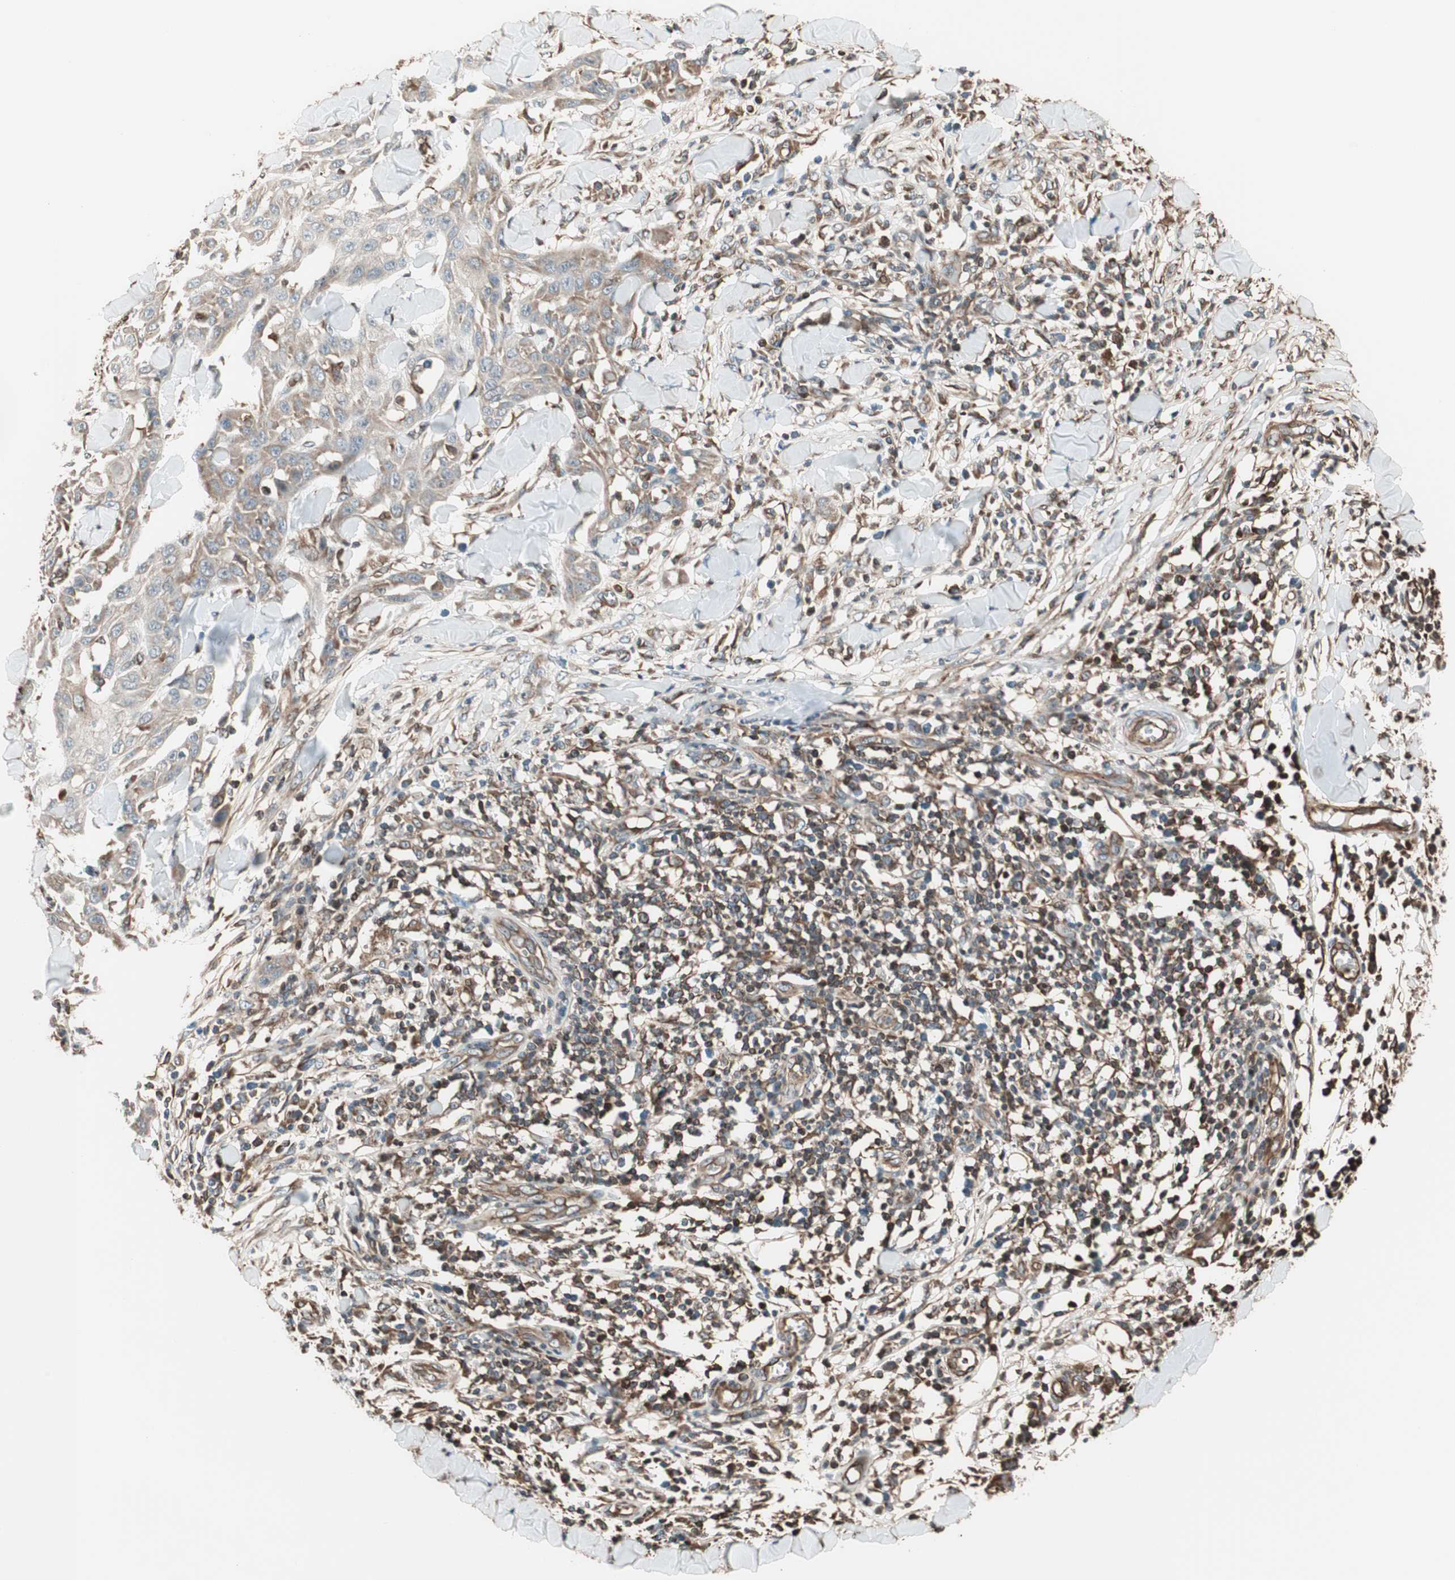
{"staining": {"intensity": "weak", "quantity": ">75%", "location": "cytoplasmic/membranous"}, "tissue": "skin cancer", "cell_type": "Tumor cells", "image_type": "cancer", "snomed": [{"axis": "morphology", "description": "Squamous cell carcinoma, NOS"}, {"axis": "topography", "description": "Skin"}], "caption": "Weak cytoplasmic/membranous positivity for a protein is present in about >75% of tumor cells of skin cancer using immunohistochemistry.", "gene": "MAD2L2", "patient": {"sex": "male", "age": 24}}